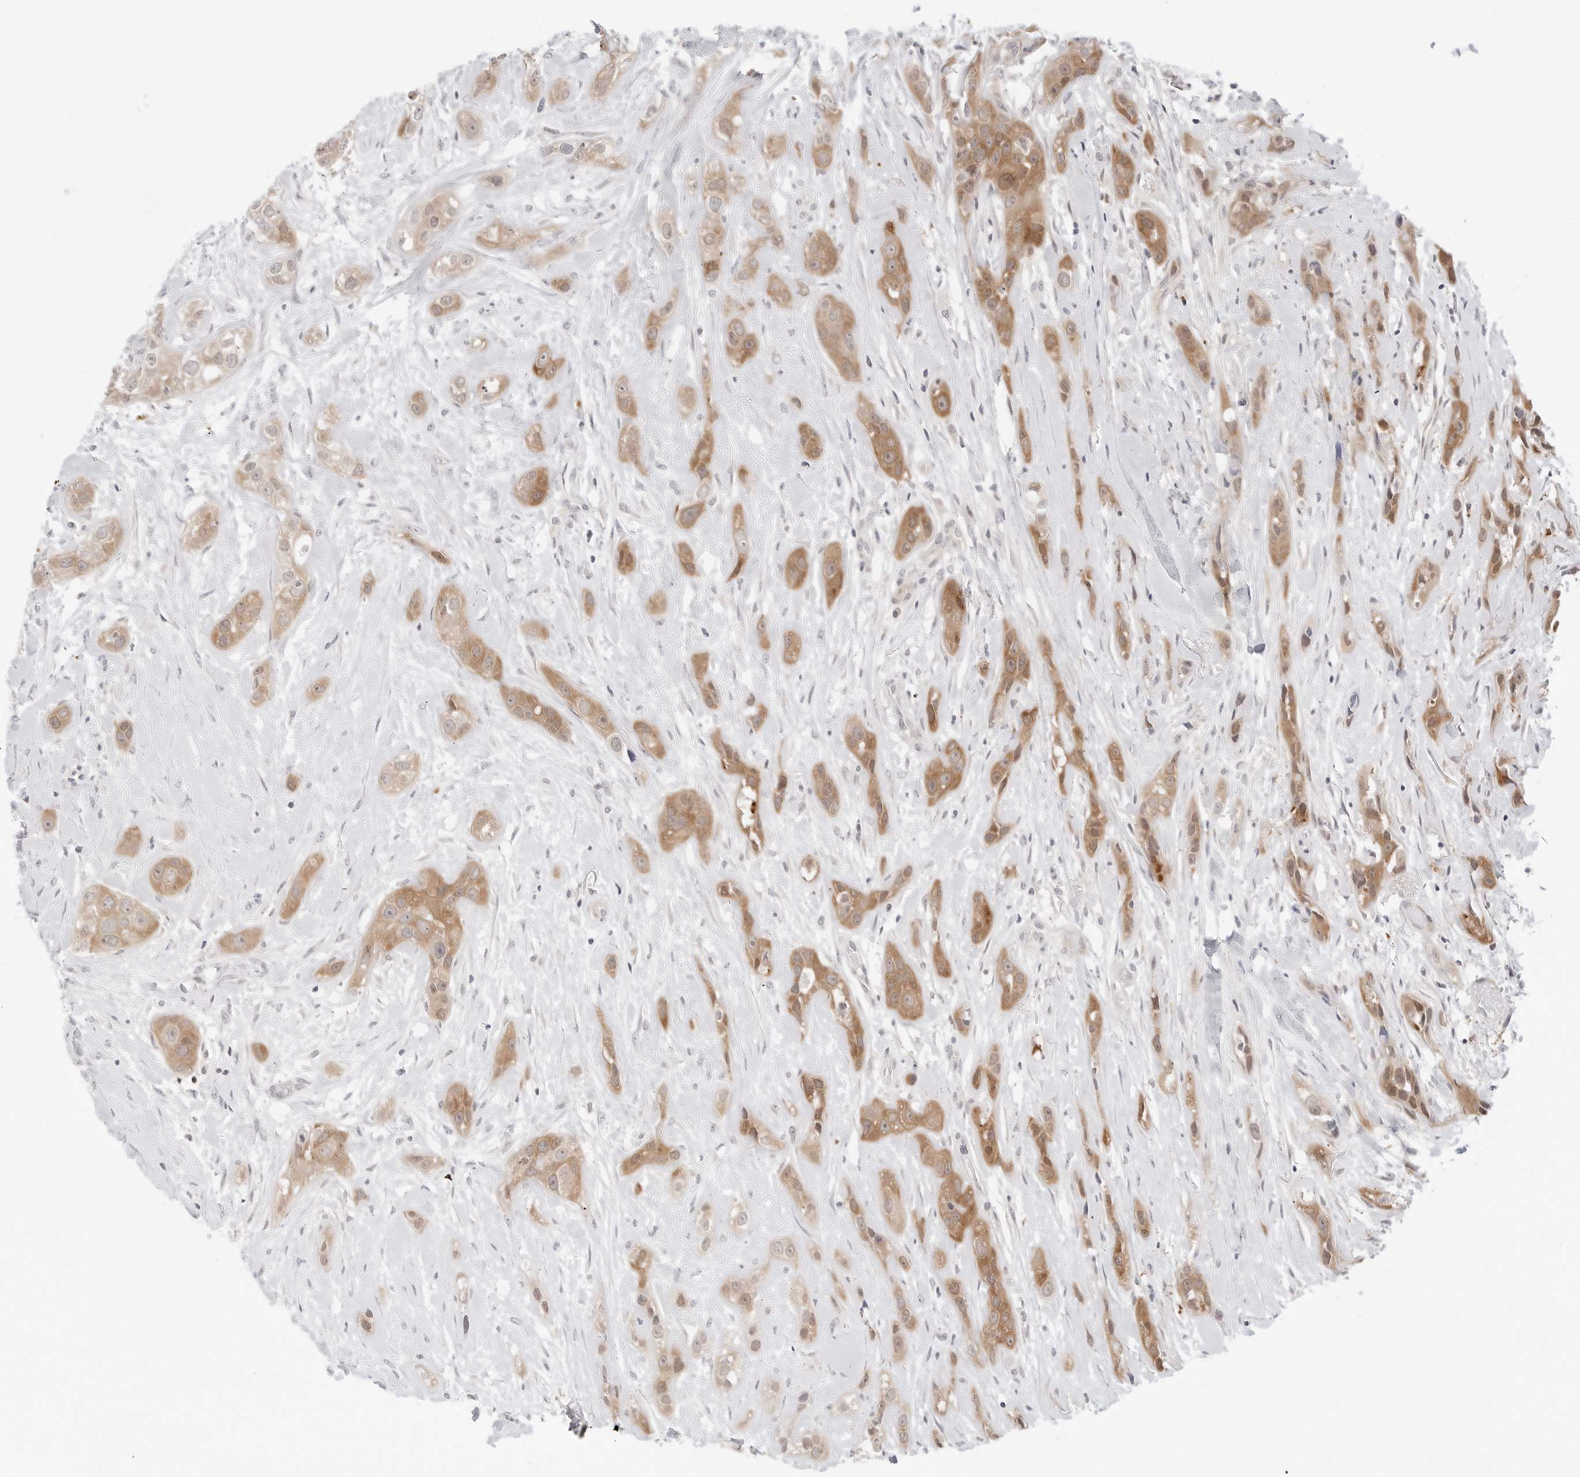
{"staining": {"intensity": "moderate", "quantity": ">75%", "location": "cytoplasmic/membranous"}, "tissue": "head and neck cancer", "cell_type": "Tumor cells", "image_type": "cancer", "snomed": [{"axis": "morphology", "description": "Normal tissue, NOS"}, {"axis": "morphology", "description": "Squamous cell carcinoma, NOS"}, {"axis": "topography", "description": "Skeletal muscle"}, {"axis": "topography", "description": "Head-Neck"}], "caption": "Immunohistochemical staining of human squamous cell carcinoma (head and neck) demonstrates medium levels of moderate cytoplasmic/membranous positivity in approximately >75% of tumor cells.", "gene": "NUDC", "patient": {"sex": "male", "age": 51}}